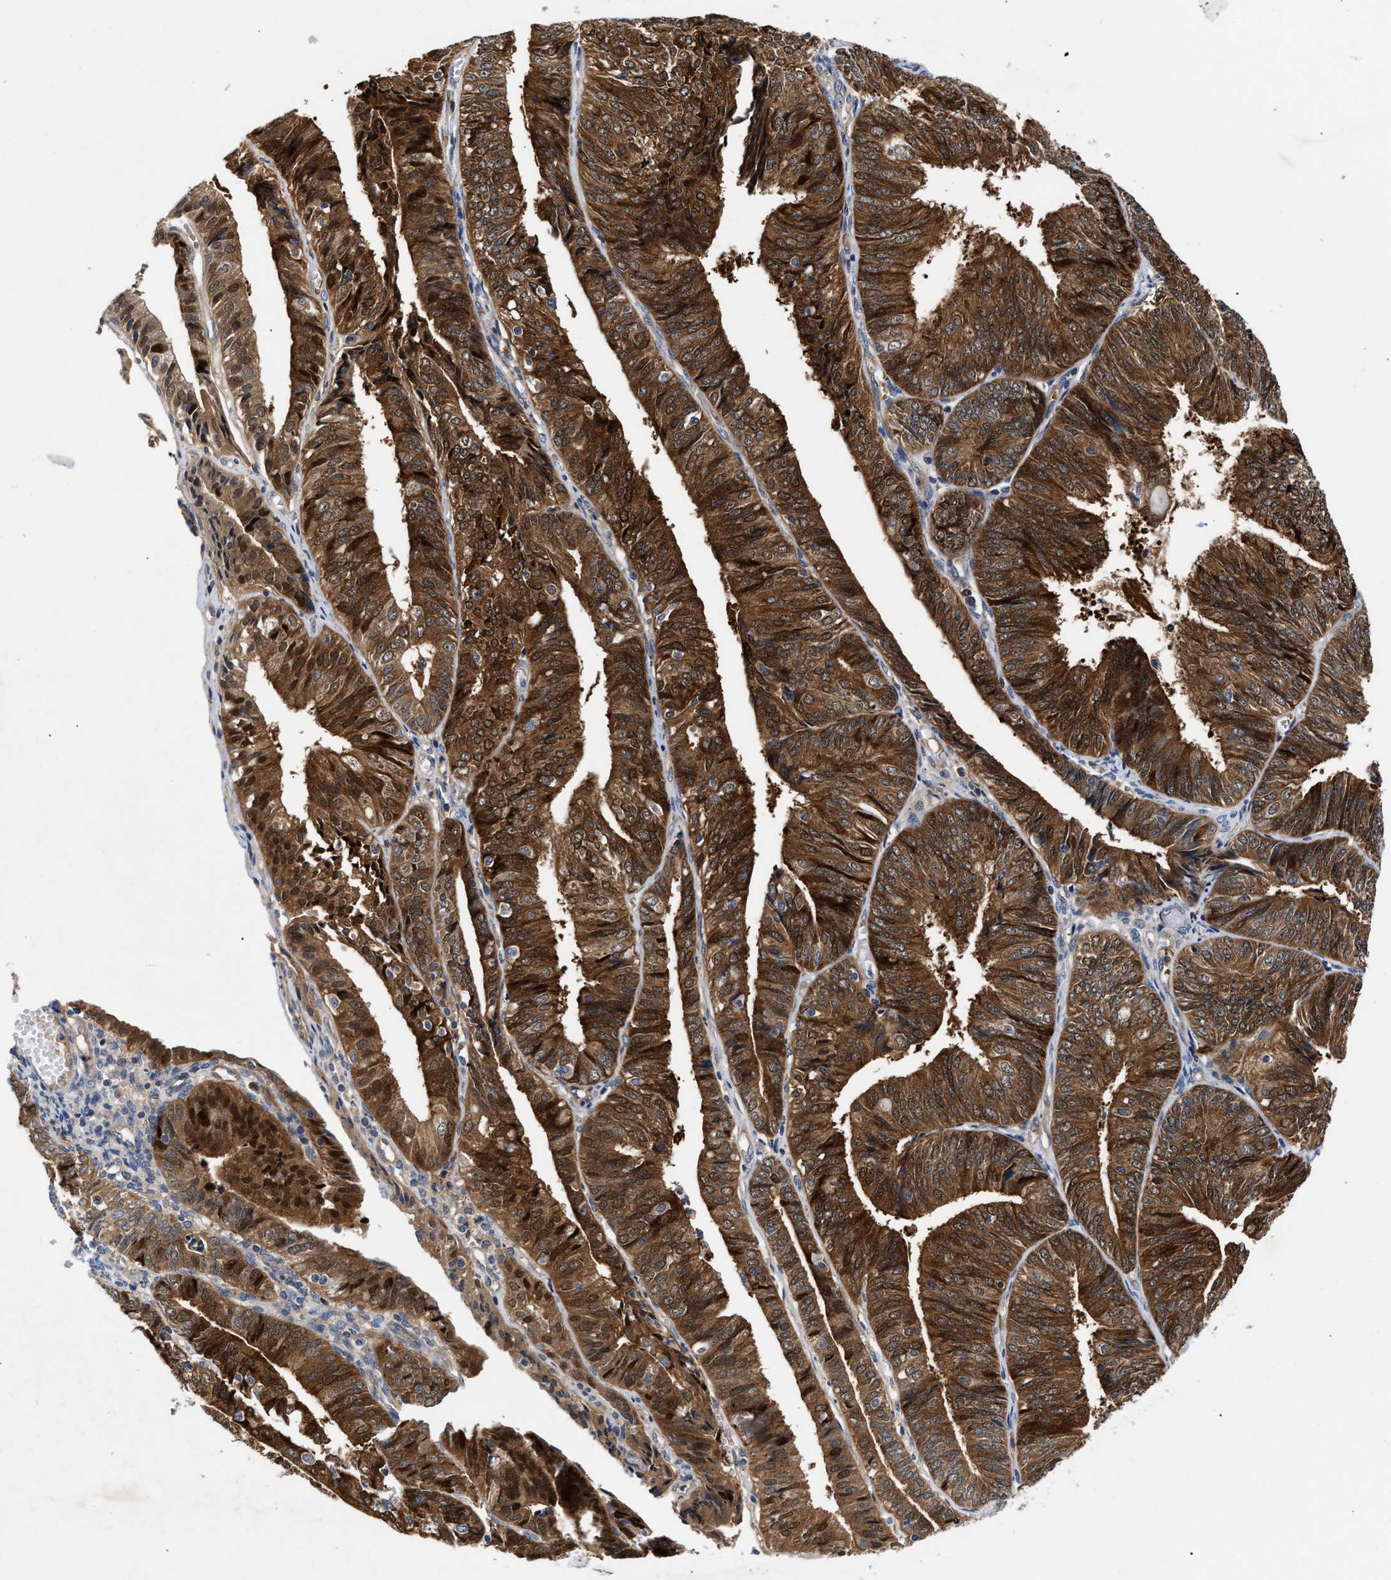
{"staining": {"intensity": "strong", "quantity": ">75%", "location": "cytoplasmic/membranous,nuclear"}, "tissue": "endometrial cancer", "cell_type": "Tumor cells", "image_type": "cancer", "snomed": [{"axis": "morphology", "description": "Adenocarcinoma, NOS"}, {"axis": "topography", "description": "Endometrium"}], "caption": "Tumor cells demonstrate strong cytoplasmic/membranous and nuclear staining in about >75% of cells in endometrial cancer (adenocarcinoma).", "gene": "CCDC146", "patient": {"sex": "female", "age": 58}}